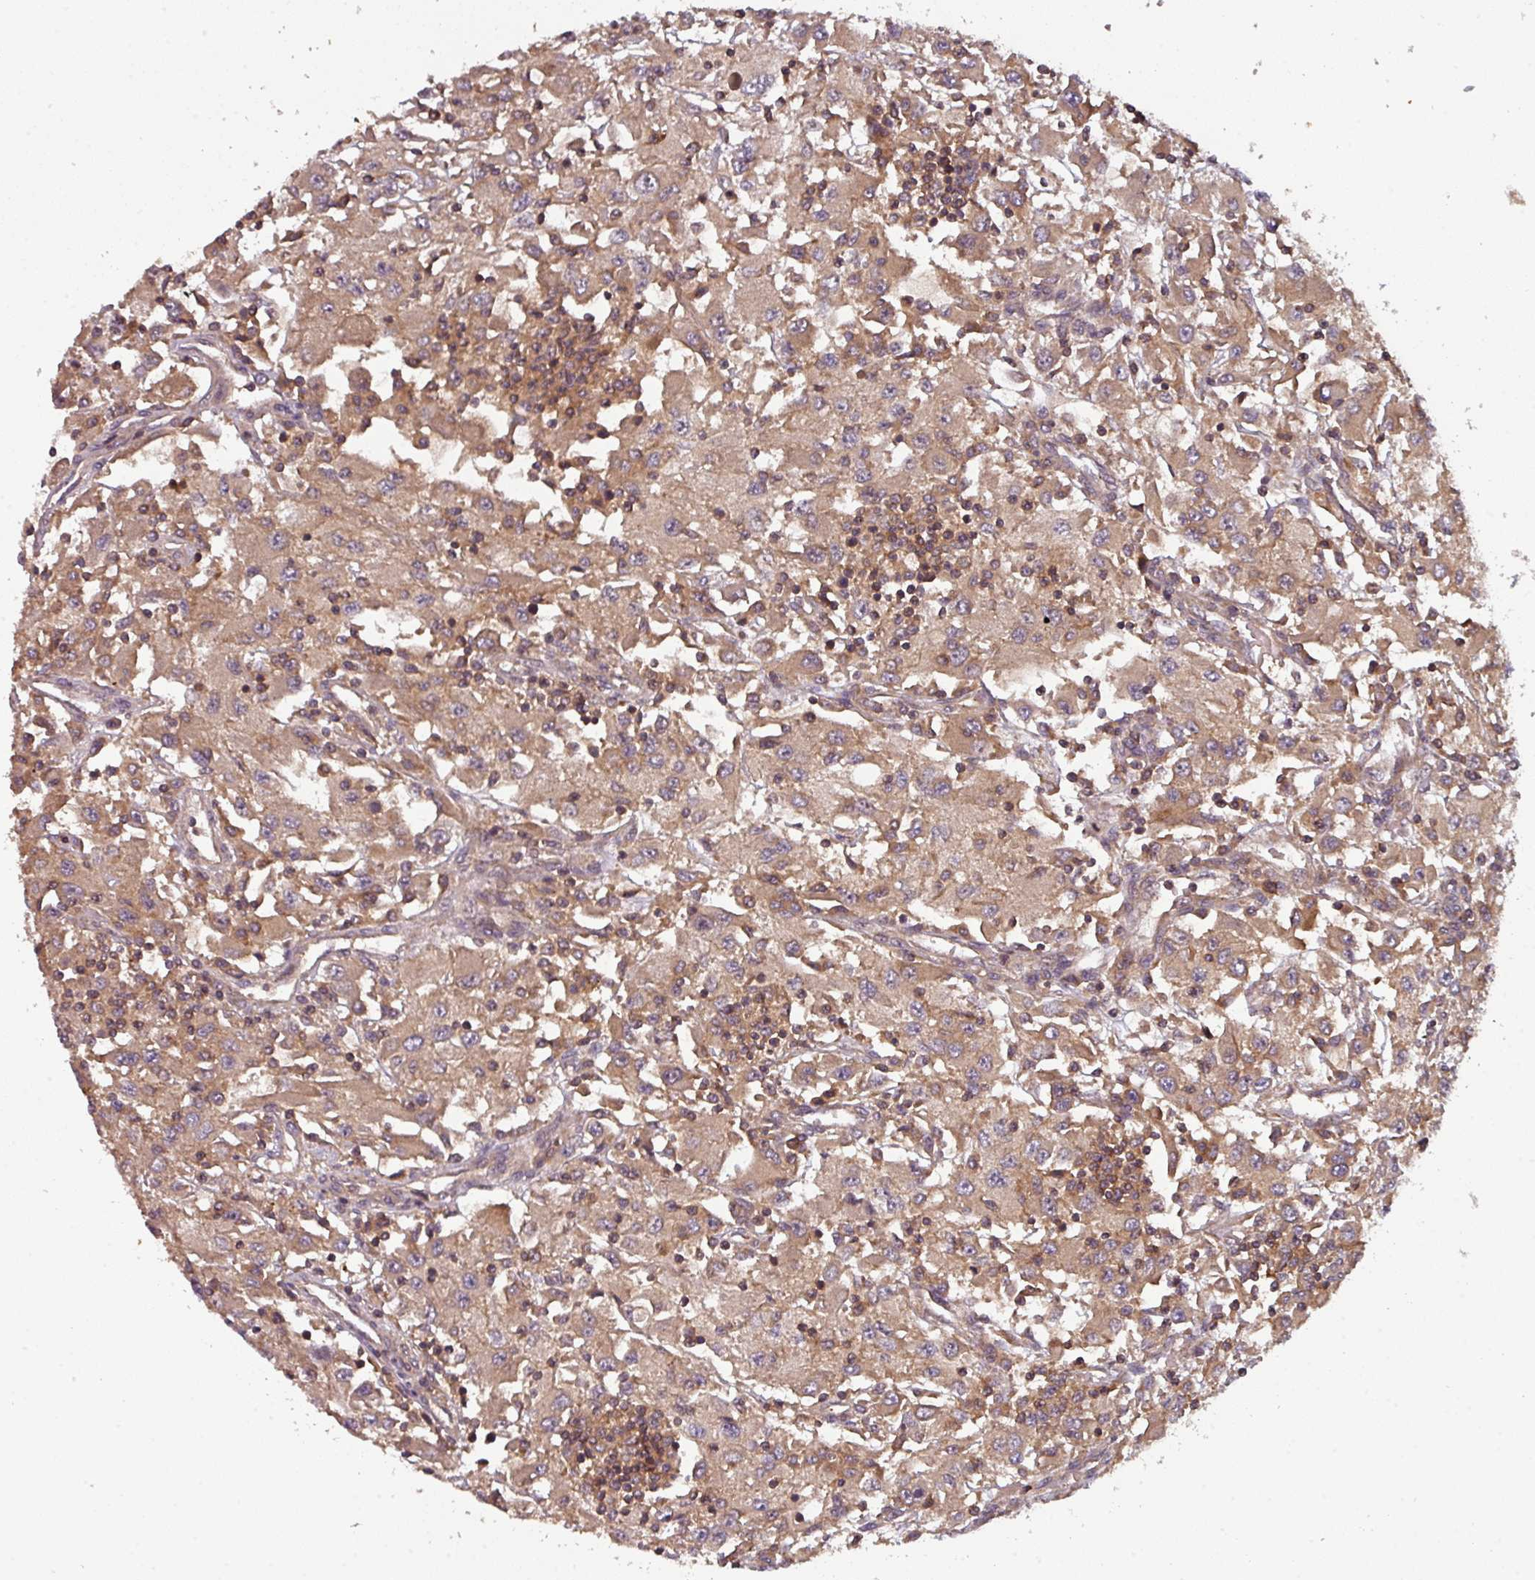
{"staining": {"intensity": "moderate", "quantity": ">75%", "location": "cytoplasmic/membranous"}, "tissue": "renal cancer", "cell_type": "Tumor cells", "image_type": "cancer", "snomed": [{"axis": "morphology", "description": "Adenocarcinoma, NOS"}, {"axis": "topography", "description": "Kidney"}], "caption": "There is medium levels of moderate cytoplasmic/membranous staining in tumor cells of renal adenocarcinoma, as demonstrated by immunohistochemical staining (brown color).", "gene": "GSKIP", "patient": {"sex": "female", "age": 67}}